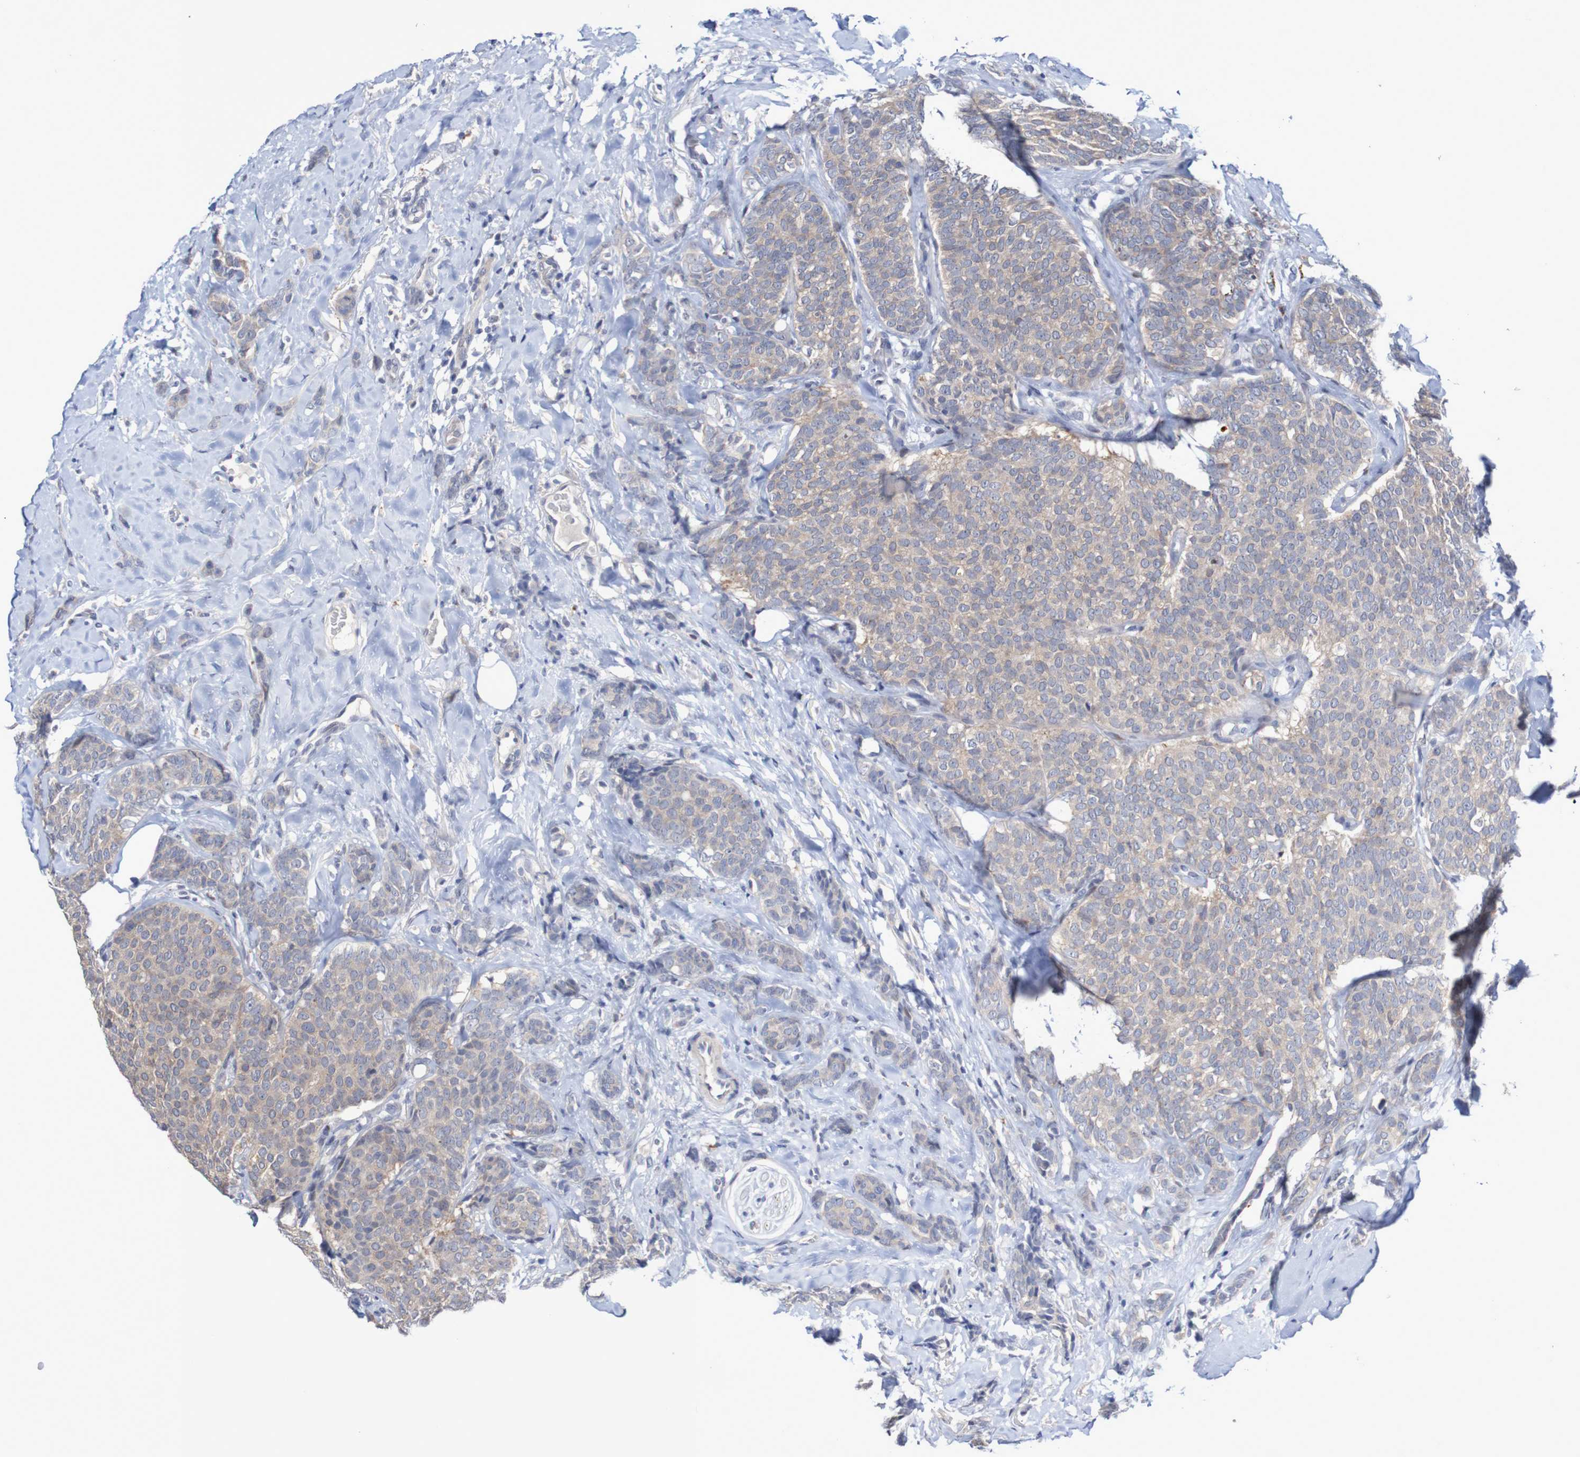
{"staining": {"intensity": "weak", "quantity": ">75%", "location": "cytoplasmic/membranous"}, "tissue": "breast cancer", "cell_type": "Tumor cells", "image_type": "cancer", "snomed": [{"axis": "morphology", "description": "Lobular carcinoma"}, {"axis": "topography", "description": "Skin"}, {"axis": "topography", "description": "Breast"}], "caption": "Breast cancer (lobular carcinoma) stained with IHC reveals weak cytoplasmic/membranous expression in about >75% of tumor cells. (DAB (3,3'-diaminobenzidine) IHC, brown staining for protein, blue staining for nuclei).", "gene": "FBP2", "patient": {"sex": "female", "age": 46}}